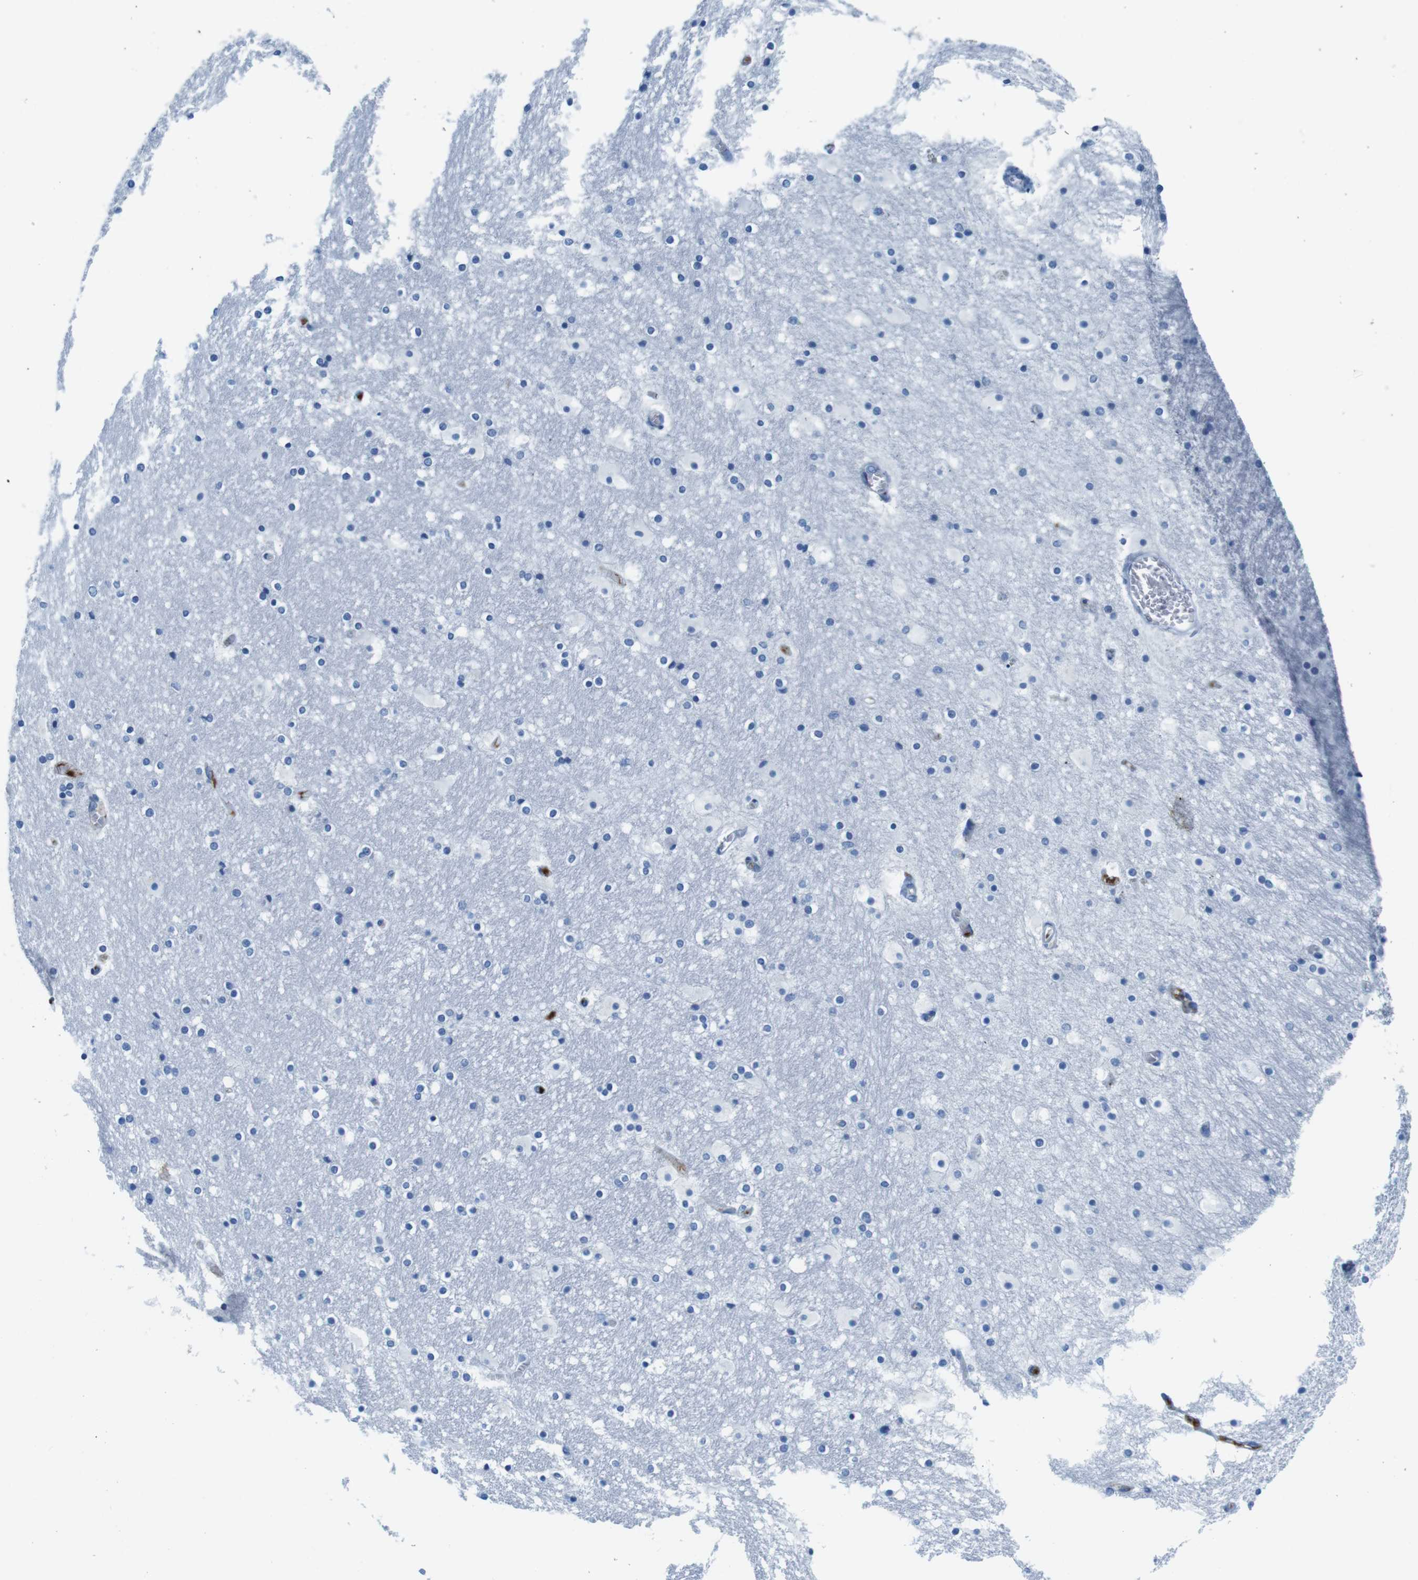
{"staining": {"intensity": "negative", "quantity": "none", "location": "none"}, "tissue": "hippocampus", "cell_type": "Glial cells", "image_type": "normal", "snomed": [{"axis": "morphology", "description": "Normal tissue, NOS"}, {"axis": "topography", "description": "Hippocampus"}], "caption": "High magnification brightfield microscopy of benign hippocampus stained with DAB (3,3'-diaminobenzidine) (brown) and counterstained with hematoxylin (blue): glial cells show no significant positivity.", "gene": "IGKC", "patient": {"sex": "male", "age": 45}}